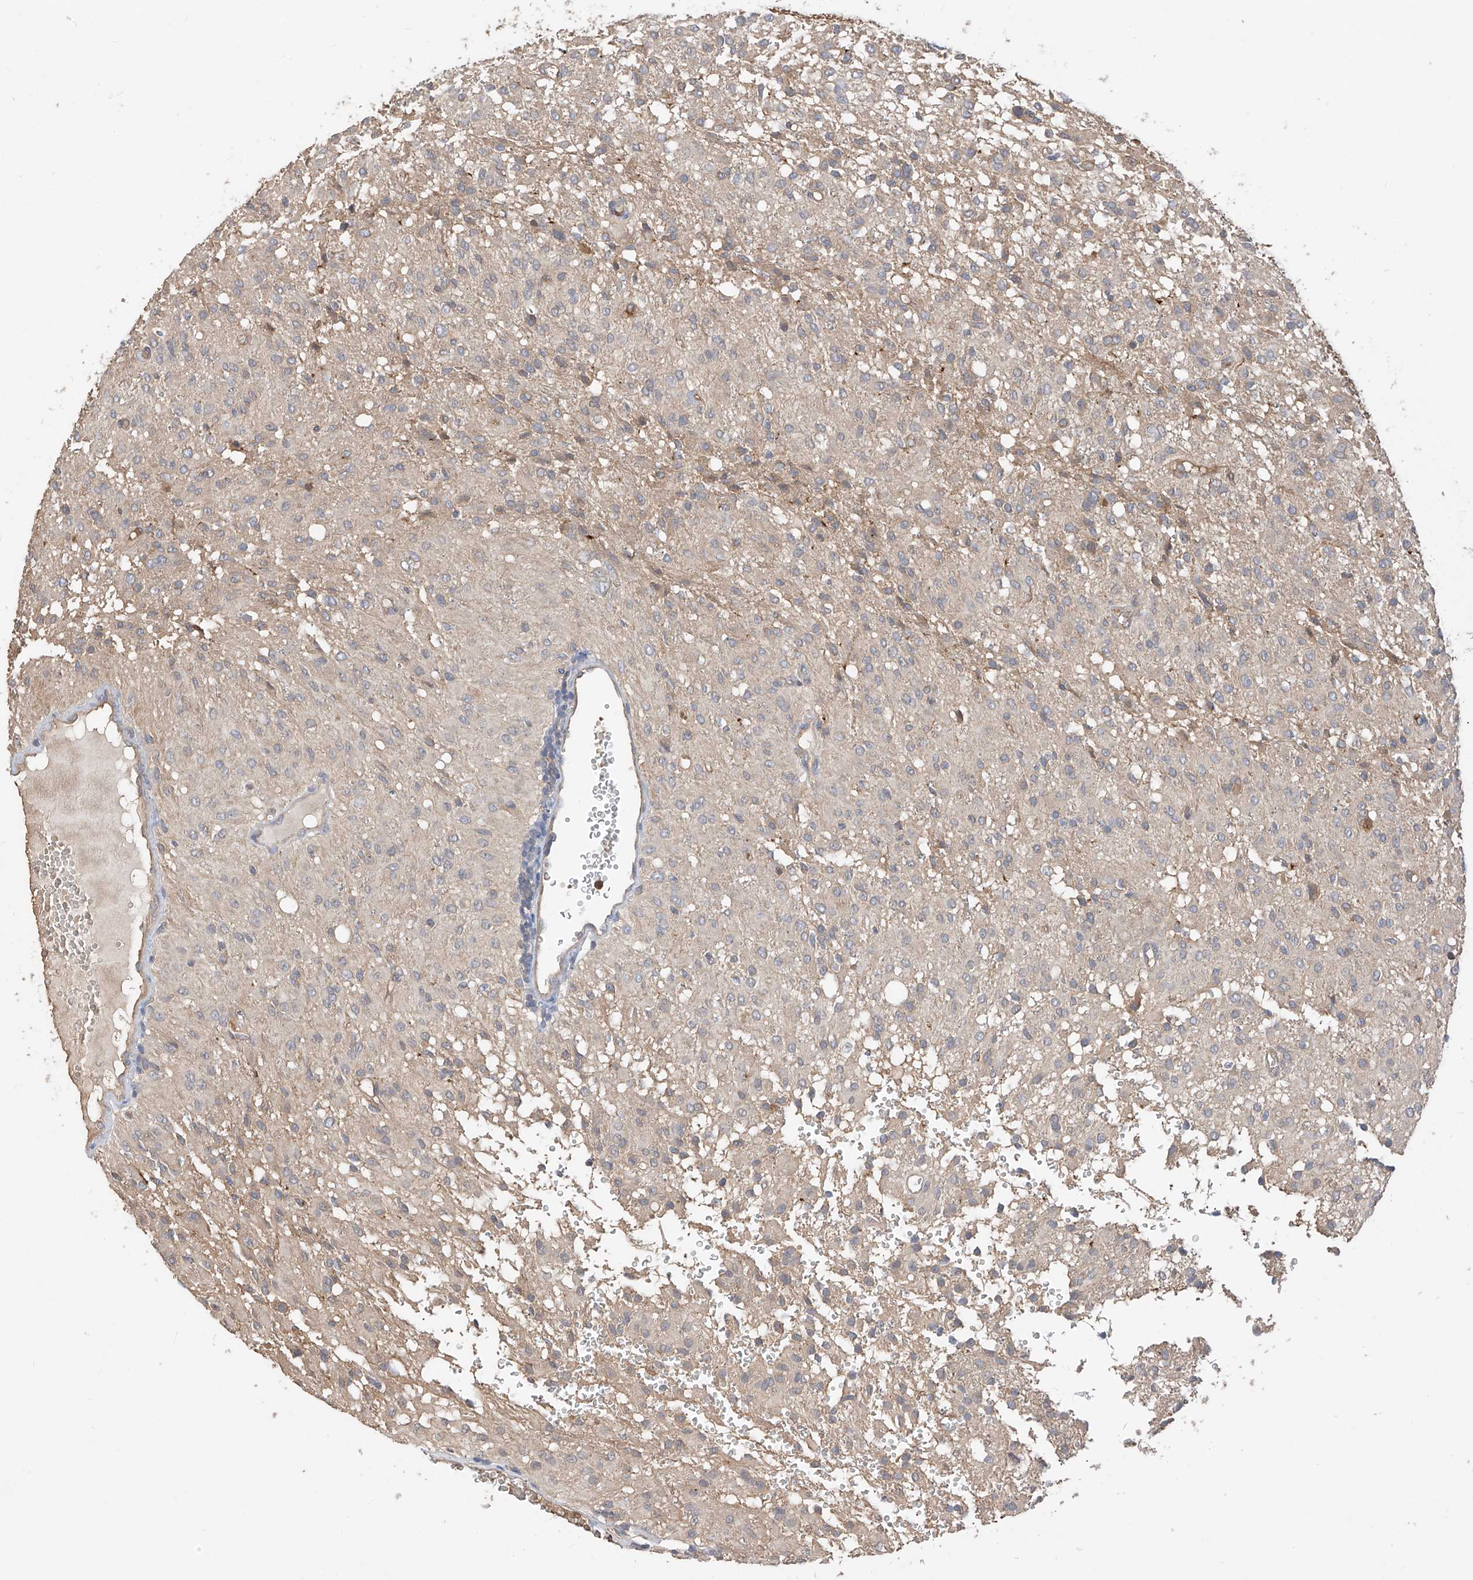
{"staining": {"intensity": "negative", "quantity": "none", "location": "none"}, "tissue": "glioma", "cell_type": "Tumor cells", "image_type": "cancer", "snomed": [{"axis": "morphology", "description": "Glioma, malignant, High grade"}, {"axis": "topography", "description": "Brain"}], "caption": "Tumor cells are negative for protein expression in human malignant glioma (high-grade). (DAB IHC visualized using brightfield microscopy, high magnification).", "gene": "CACNA2D4", "patient": {"sex": "female", "age": 59}}